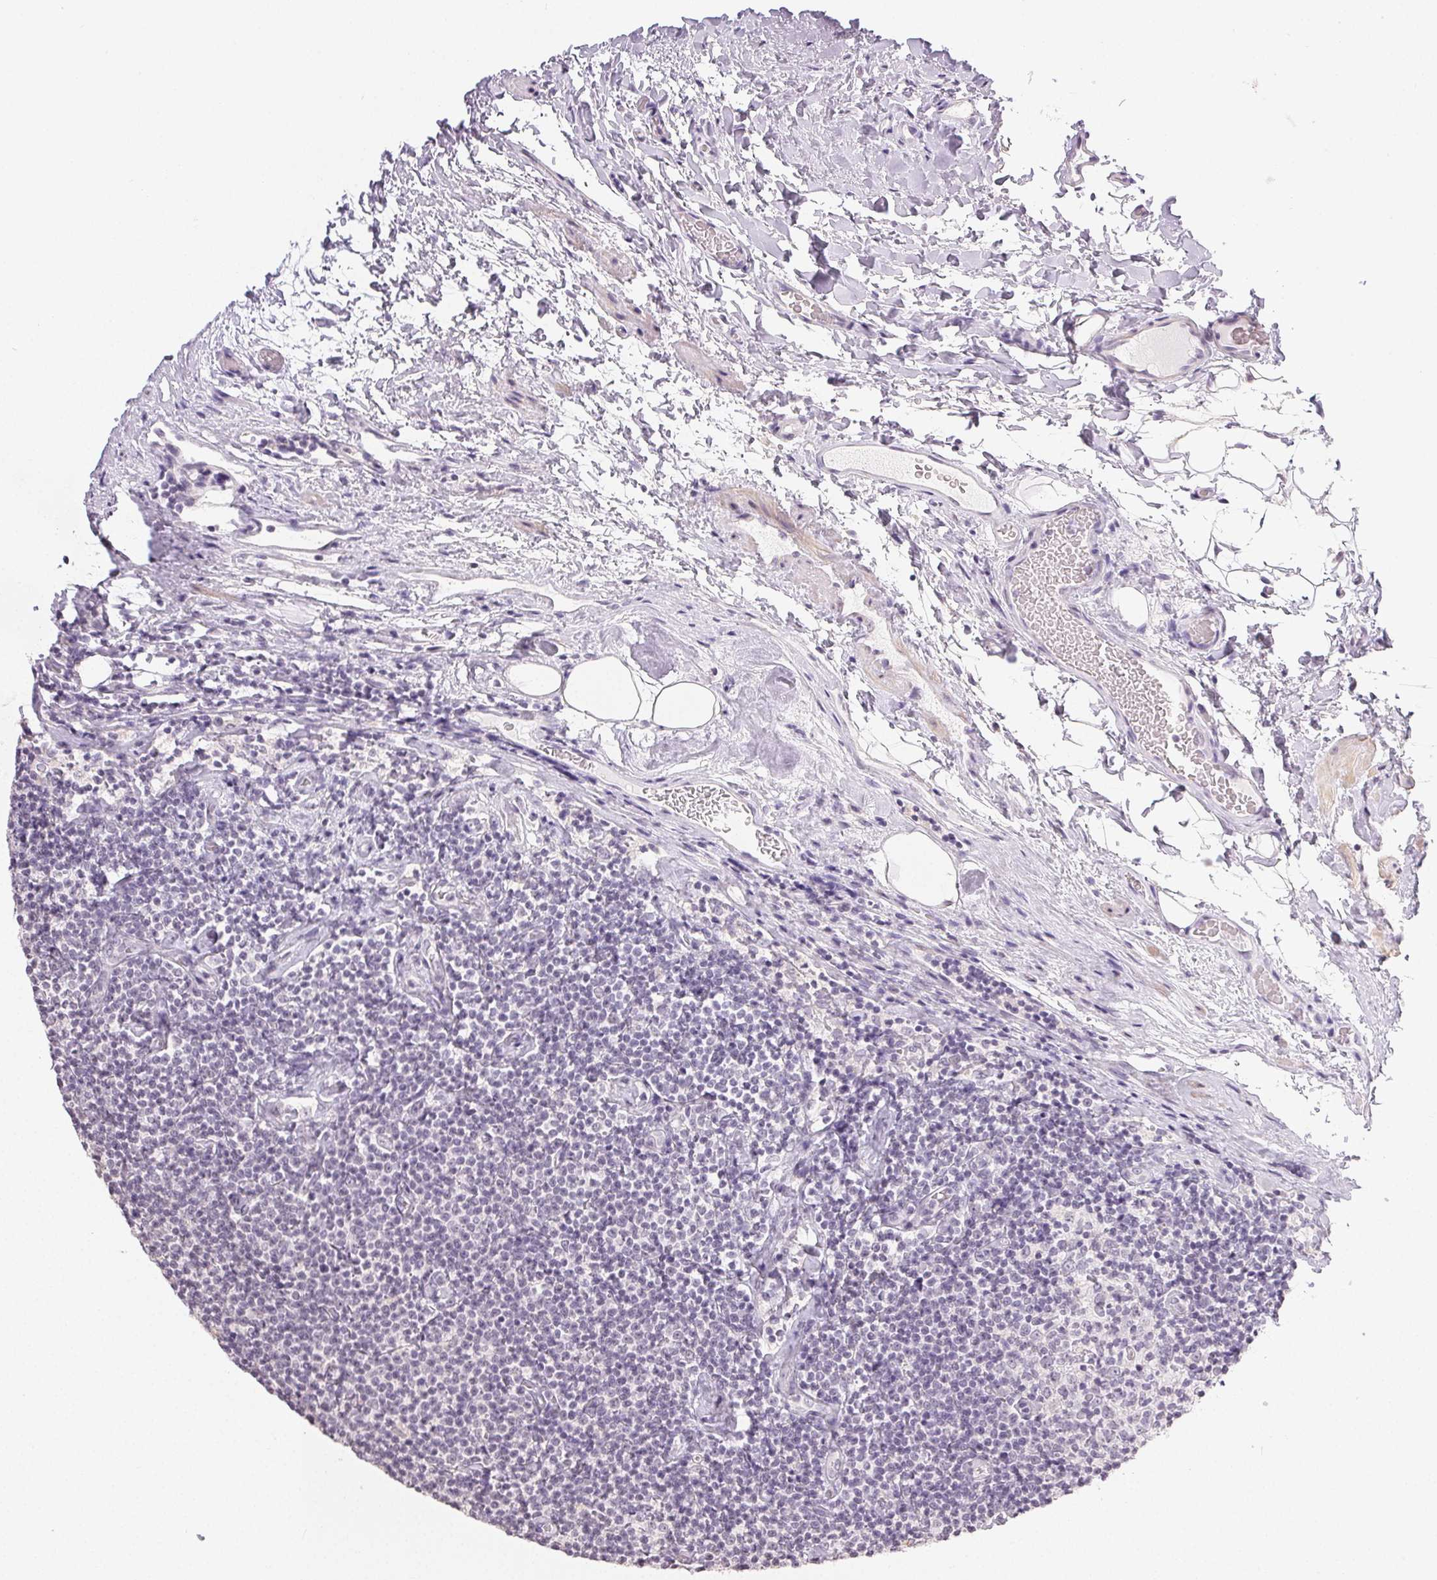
{"staining": {"intensity": "negative", "quantity": "none", "location": "none"}, "tissue": "lymphoma", "cell_type": "Tumor cells", "image_type": "cancer", "snomed": [{"axis": "morphology", "description": "Malignant lymphoma, non-Hodgkin's type, Low grade"}, {"axis": "topography", "description": "Lymph node"}], "caption": "Immunohistochemistry micrograph of neoplastic tissue: human low-grade malignant lymphoma, non-Hodgkin's type stained with DAB (3,3'-diaminobenzidine) exhibits no significant protein expression in tumor cells.", "gene": "TMEM174", "patient": {"sex": "male", "age": 81}}